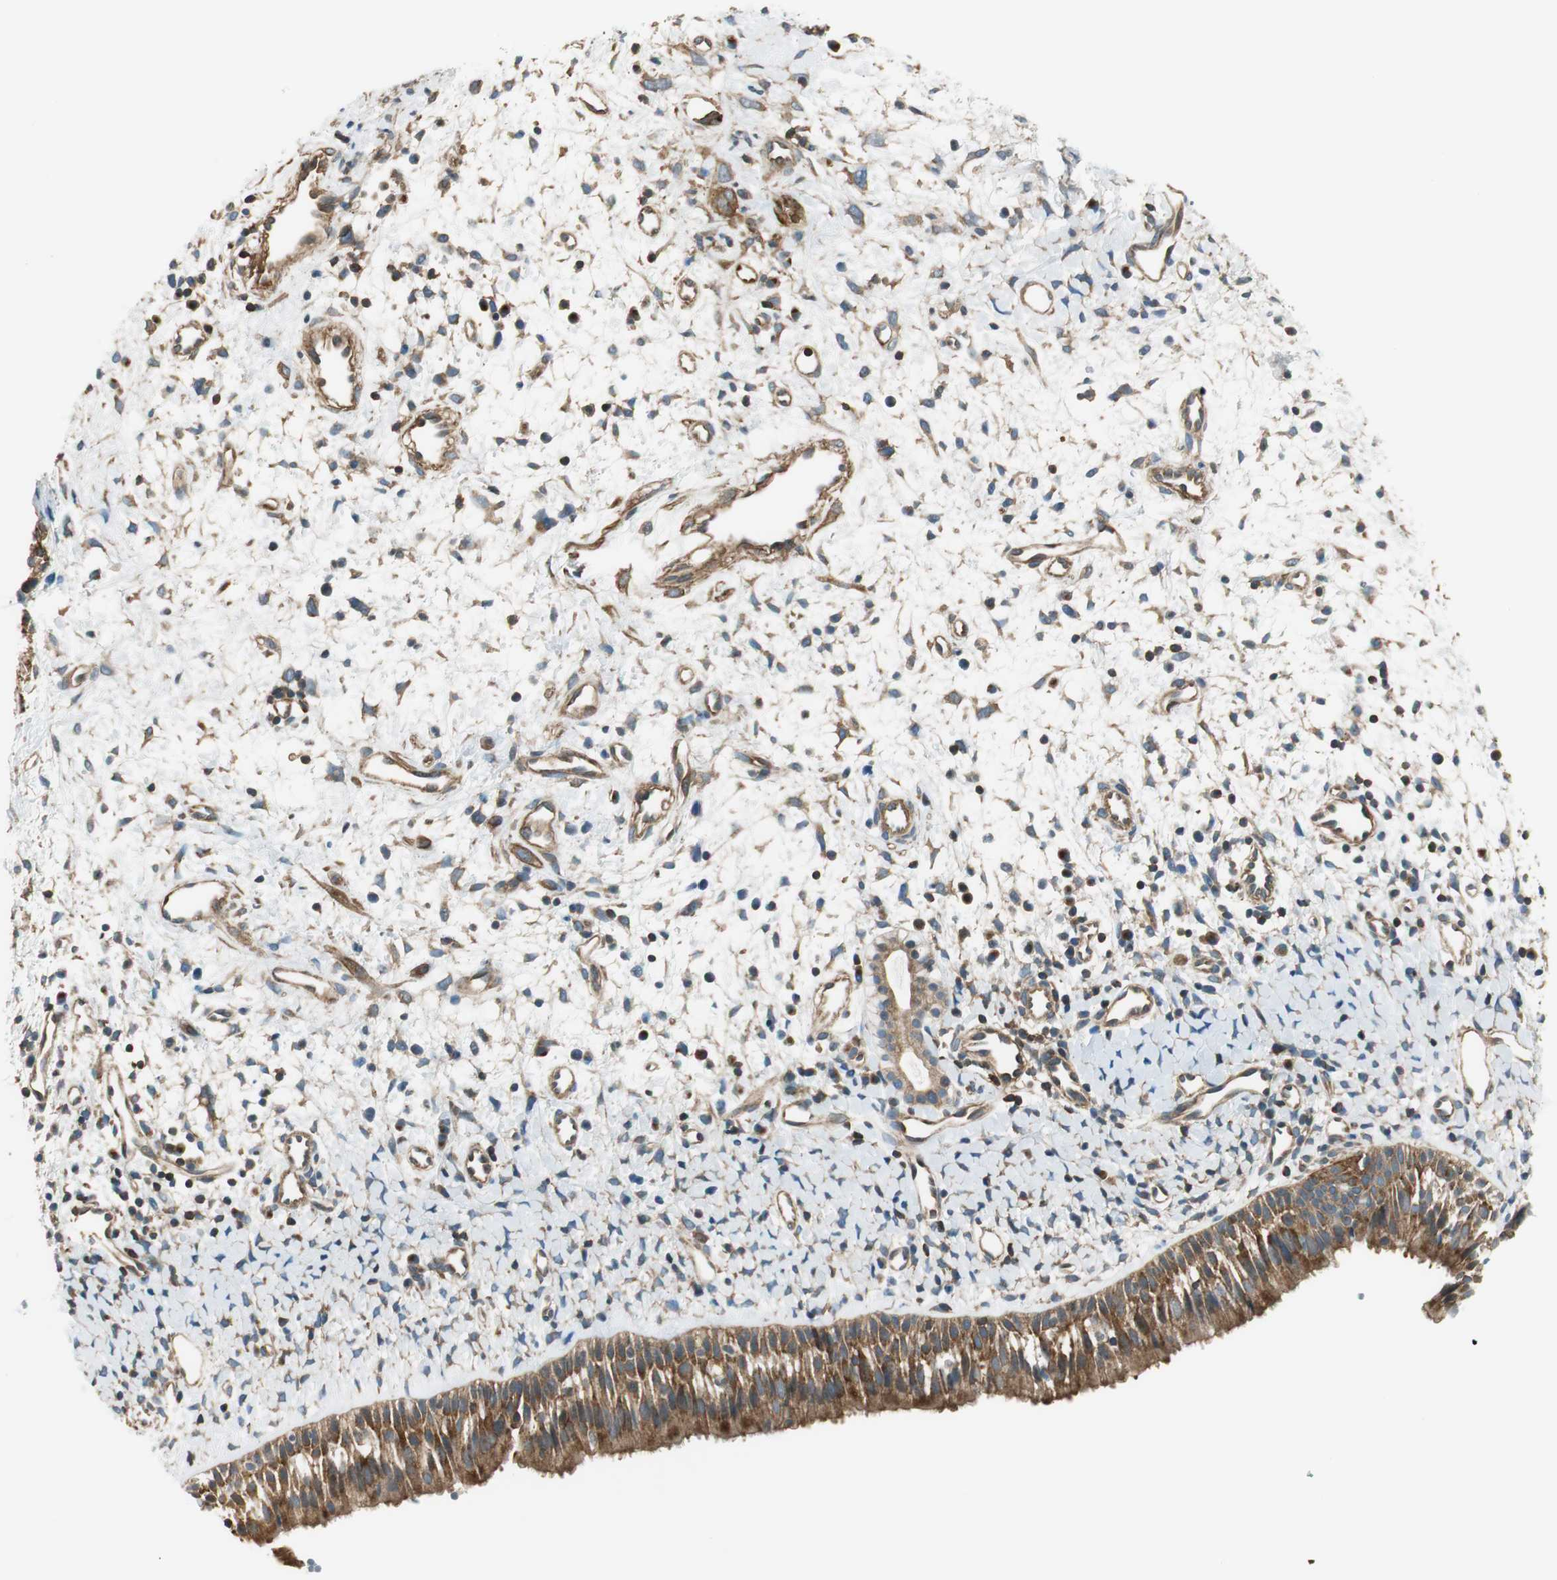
{"staining": {"intensity": "strong", "quantity": ">75%", "location": "cytoplasmic/membranous"}, "tissue": "nasopharynx", "cell_type": "Respiratory epithelial cells", "image_type": "normal", "snomed": [{"axis": "morphology", "description": "Normal tissue, NOS"}, {"axis": "topography", "description": "Nasopharynx"}], "caption": "Immunohistochemical staining of normal human nasopharynx reveals strong cytoplasmic/membranous protein expression in approximately >75% of respiratory epithelial cells.", "gene": "PI4K2B", "patient": {"sex": "male", "age": 22}}